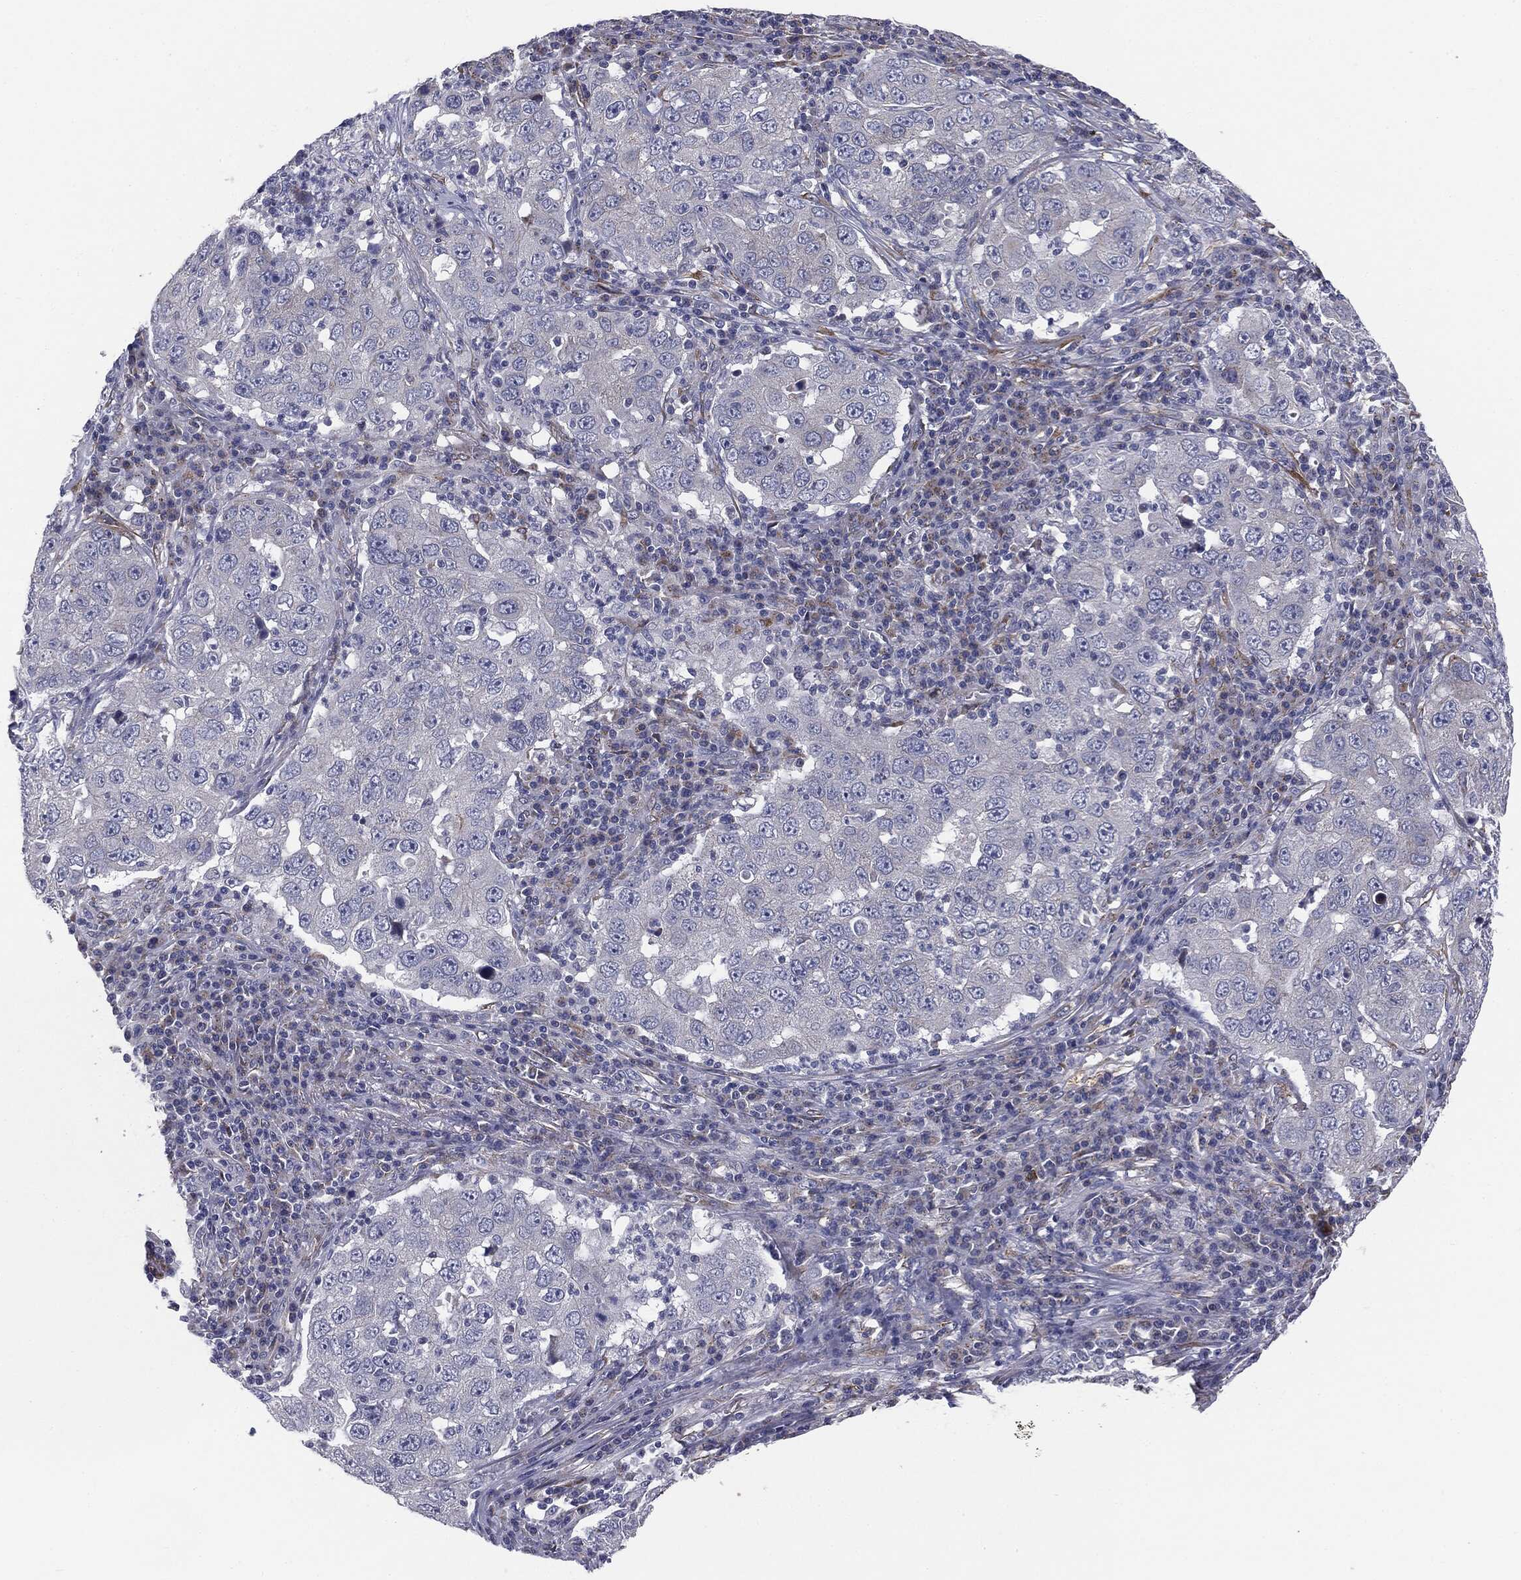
{"staining": {"intensity": "negative", "quantity": "none", "location": "none"}, "tissue": "lung cancer", "cell_type": "Tumor cells", "image_type": "cancer", "snomed": [{"axis": "morphology", "description": "Adenocarcinoma, NOS"}, {"axis": "topography", "description": "Lung"}], "caption": "An immunohistochemistry (IHC) micrograph of lung cancer (adenocarcinoma) is shown. There is no staining in tumor cells of lung cancer (adenocarcinoma).", "gene": "KRT5", "patient": {"sex": "male", "age": 73}}